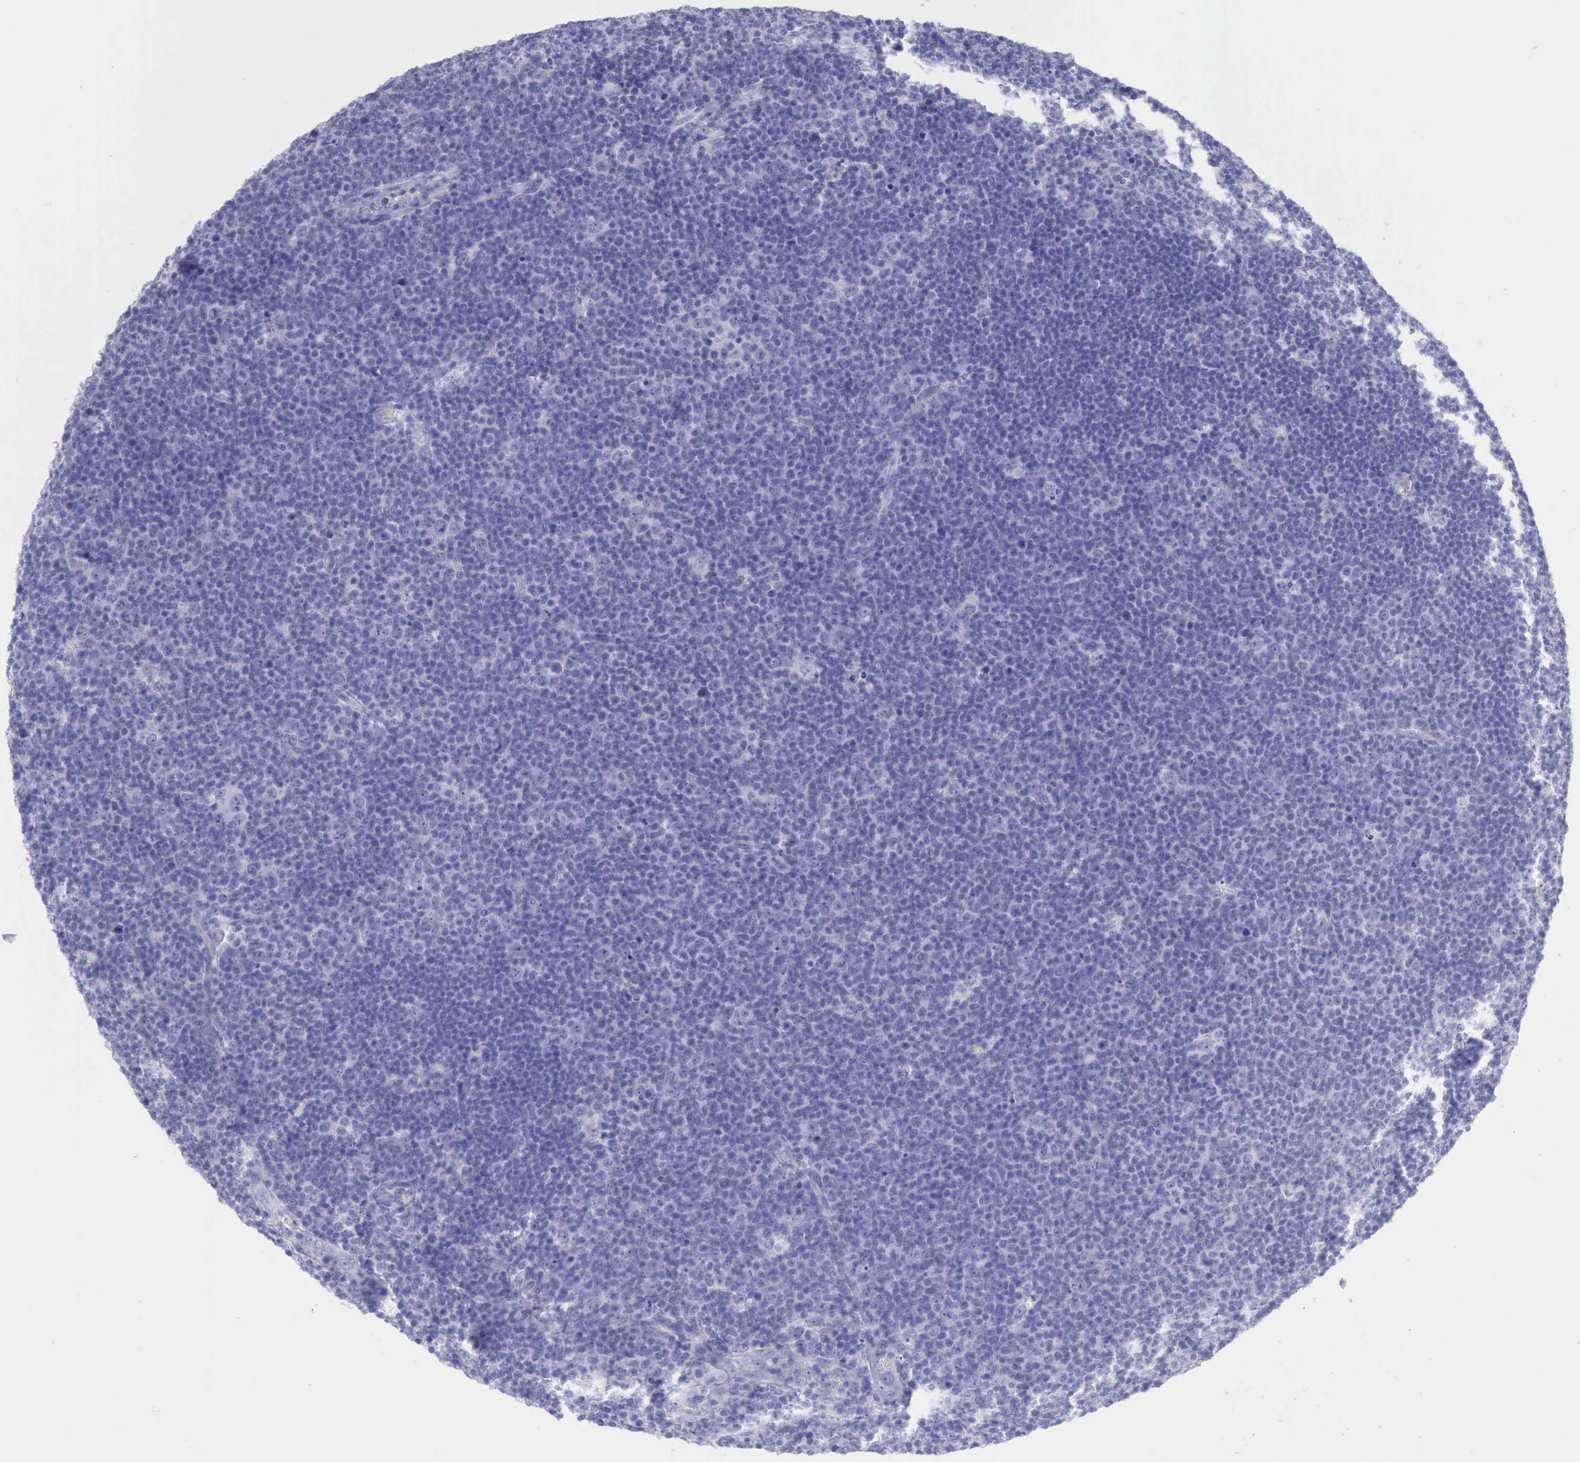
{"staining": {"intensity": "negative", "quantity": "none", "location": "none"}, "tissue": "lymphoma", "cell_type": "Tumor cells", "image_type": "cancer", "snomed": [{"axis": "morphology", "description": "Malignant lymphoma, non-Hodgkin's type, Low grade"}, {"axis": "topography", "description": "Lymph node"}], "caption": "The immunohistochemistry photomicrograph has no significant staining in tumor cells of malignant lymphoma, non-Hodgkin's type (low-grade) tissue.", "gene": "KRT8", "patient": {"sex": "male", "age": 74}}